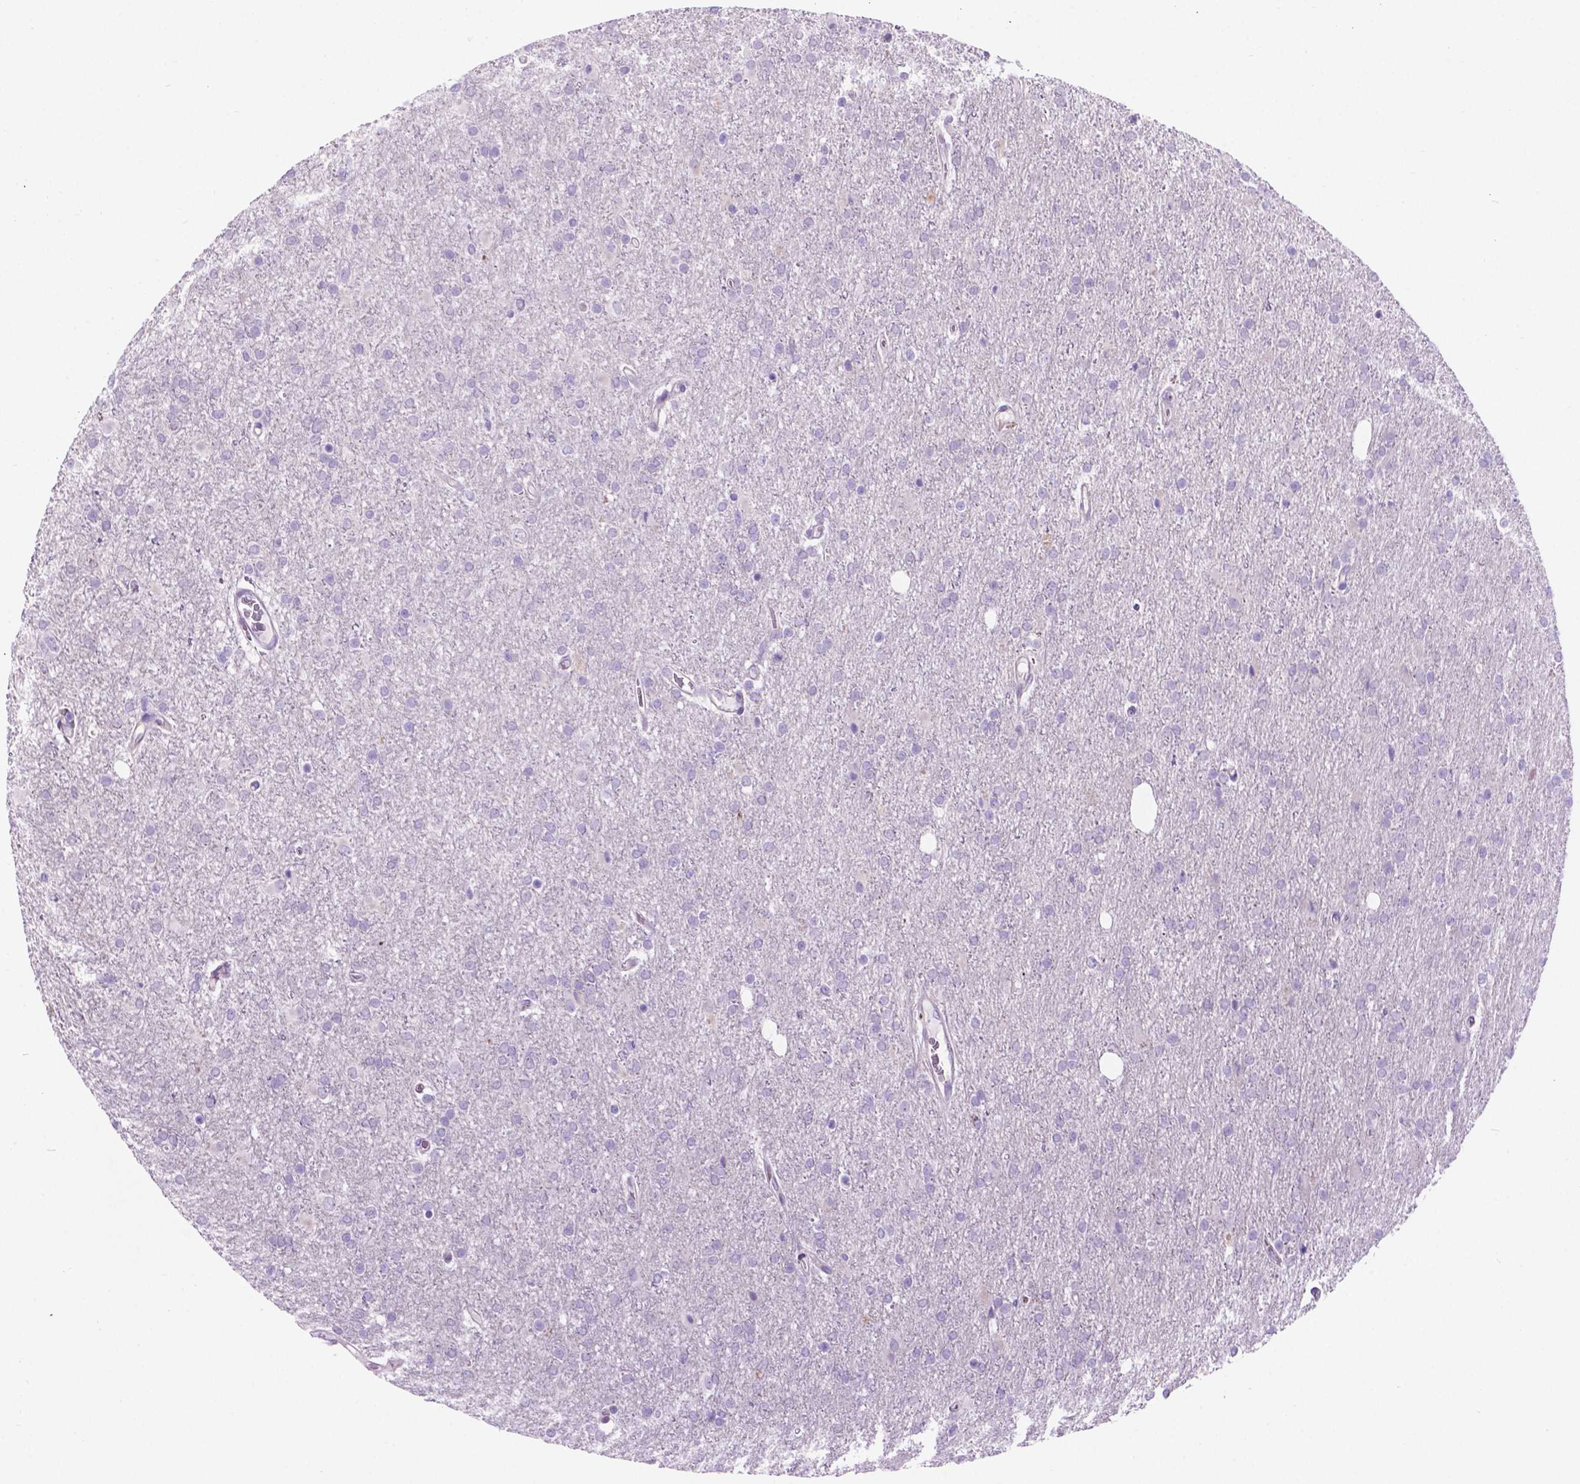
{"staining": {"intensity": "negative", "quantity": "none", "location": "none"}, "tissue": "glioma", "cell_type": "Tumor cells", "image_type": "cancer", "snomed": [{"axis": "morphology", "description": "Glioma, malignant, High grade"}, {"axis": "topography", "description": "Cerebral cortex"}], "caption": "IHC histopathology image of human malignant glioma (high-grade) stained for a protein (brown), which shows no positivity in tumor cells.", "gene": "GRIN2B", "patient": {"sex": "male", "age": 70}}